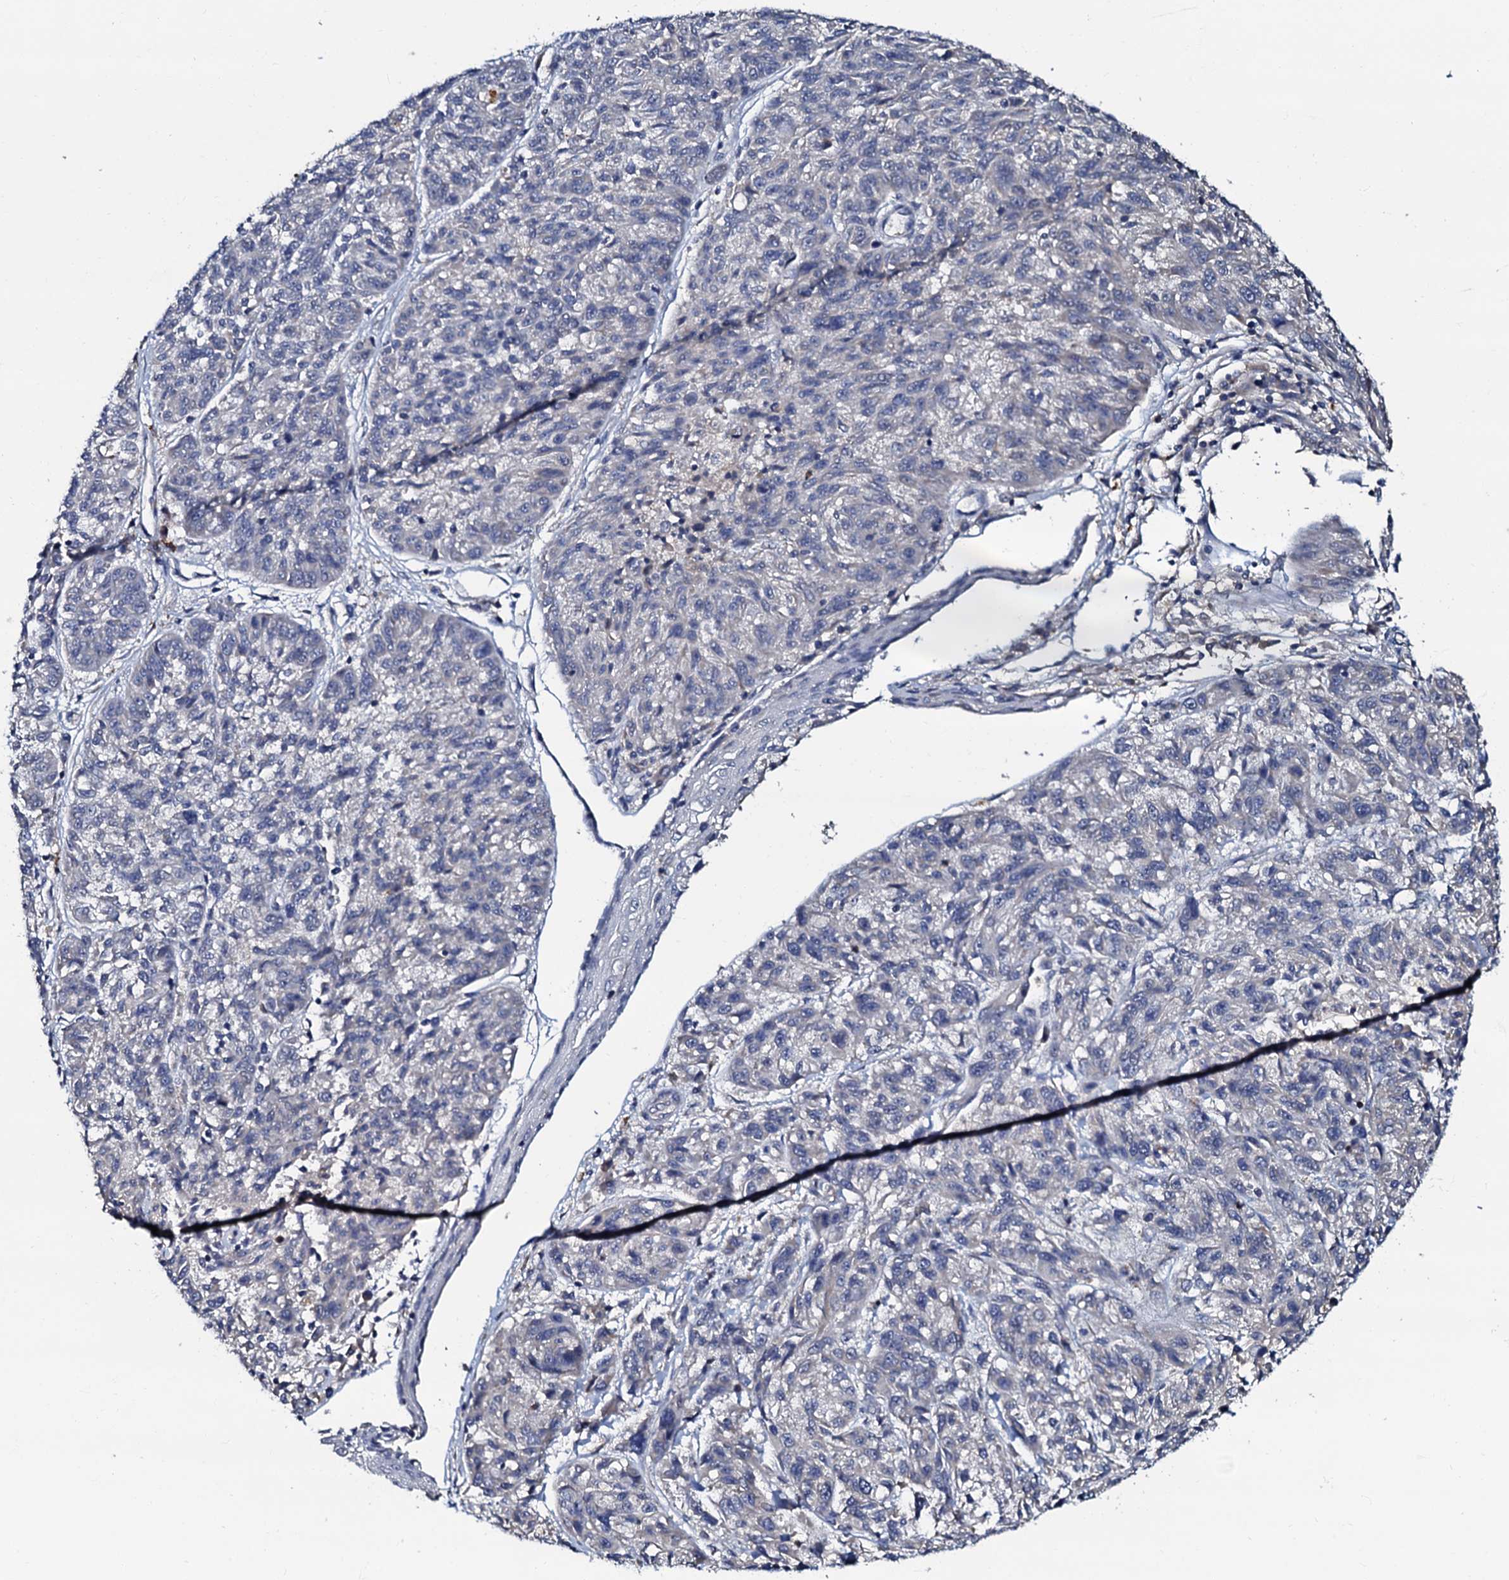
{"staining": {"intensity": "negative", "quantity": "none", "location": "none"}, "tissue": "melanoma", "cell_type": "Tumor cells", "image_type": "cancer", "snomed": [{"axis": "morphology", "description": "Malignant melanoma, NOS"}, {"axis": "topography", "description": "Skin"}], "caption": "Immunohistochemistry (IHC) micrograph of neoplastic tissue: melanoma stained with DAB (3,3'-diaminobenzidine) shows no significant protein expression in tumor cells.", "gene": "CPNE2", "patient": {"sex": "male", "age": 53}}